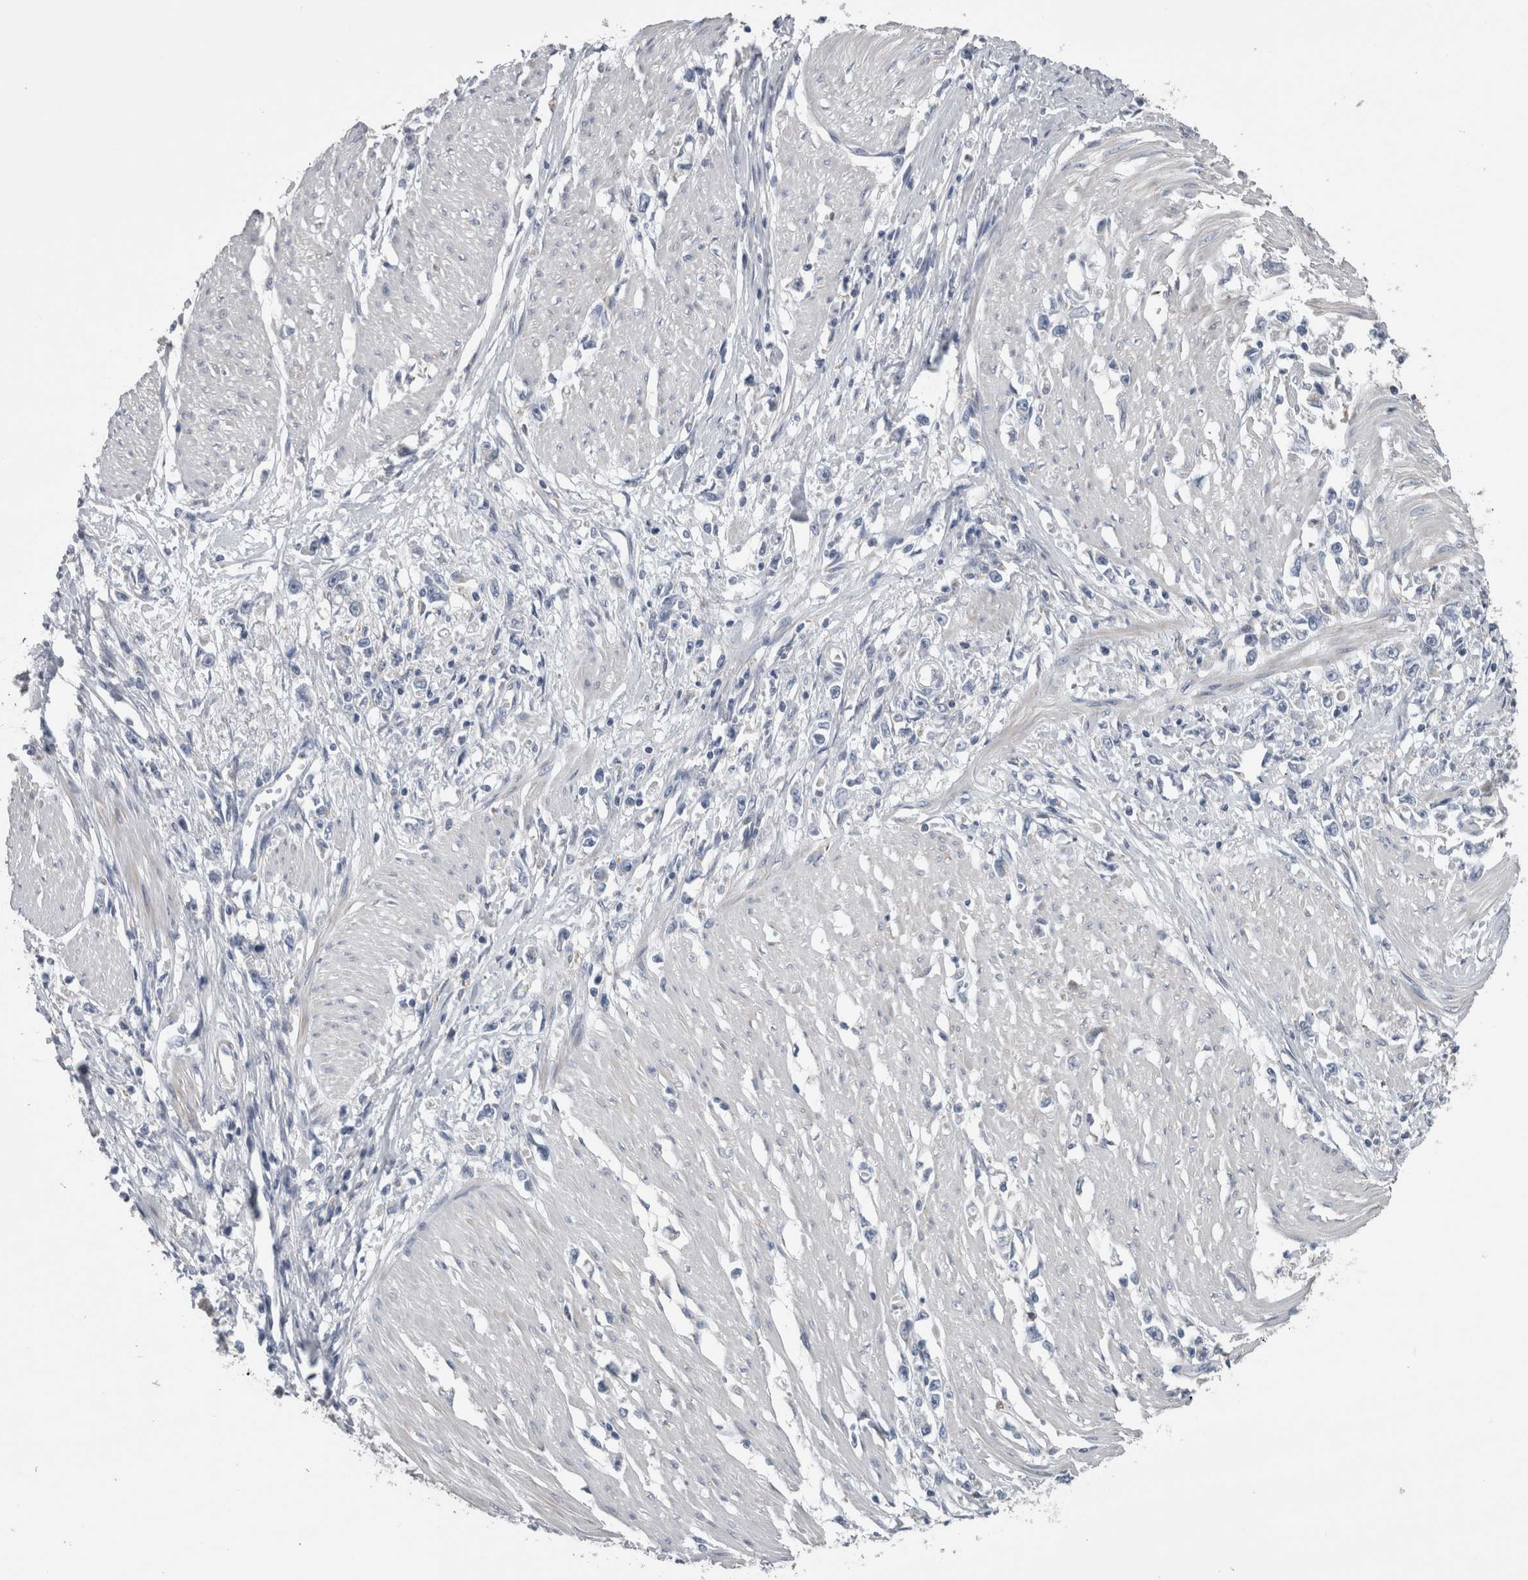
{"staining": {"intensity": "negative", "quantity": "none", "location": "none"}, "tissue": "stomach cancer", "cell_type": "Tumor cells", "image_type": "cancer", "snomed": [{"axis": "morphology", "description": "Adenocarcinoma, NOS"}, {"axis": "topography", "description": "Stomach"}], "caption": "A high-resolution image shows IHC staining of stomach adenocarcinoma, which shows no significant positivity in tumor cells. (Brightfield microscopy of DAB (3,3'-diaminobenzidine) immunohistochemistry at high magnification).", "gene": "GDAP1", "patient": {"sex": "female", "age": 59}}